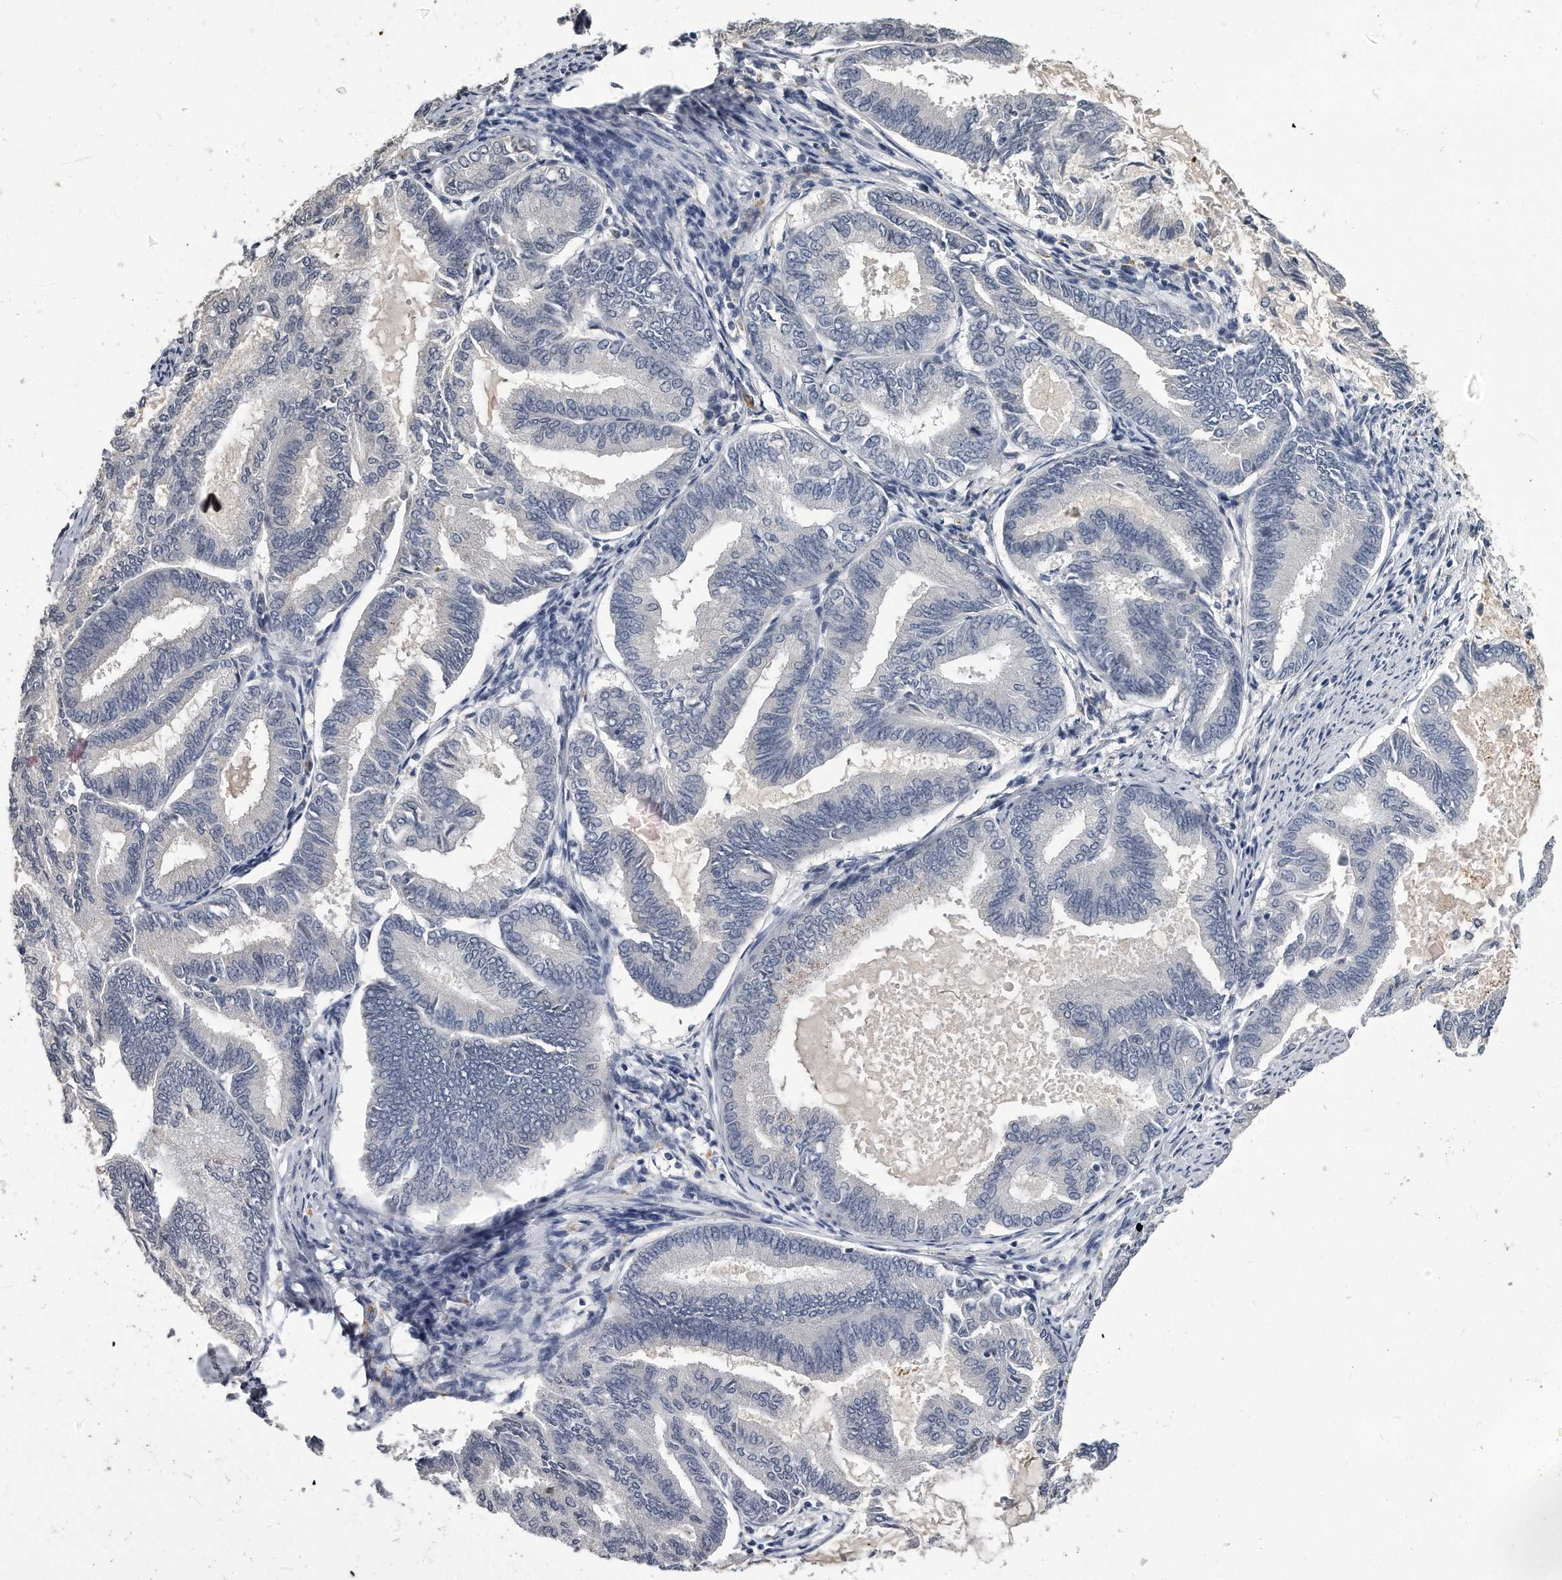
{"staining": {"intensity": "negative", "quantity": "none", "location": "none"}, "tissue": "endometrial cancer", "cell_type": "Tumor cells", "image_type": "cancer", "snomed": [{"axis": "morphology", "description": "Adenocarcinoma, NOS"}, {"axis": "topography", "description": "Endometrium"}], "caption": "Immunohistochemical staining of endometrial cancer (adenocarcinoma) demonstrates no significant positivity in tumor cells. Brightfield microscopy of immunohistochemistry (IHC) stained with DAB (3,3'-diaminobenzidine) (brown) and hematoxylin (blue), captured at high magnification.", "gene": "PDXK", "patient": {"sex": "female", "age": 86}}